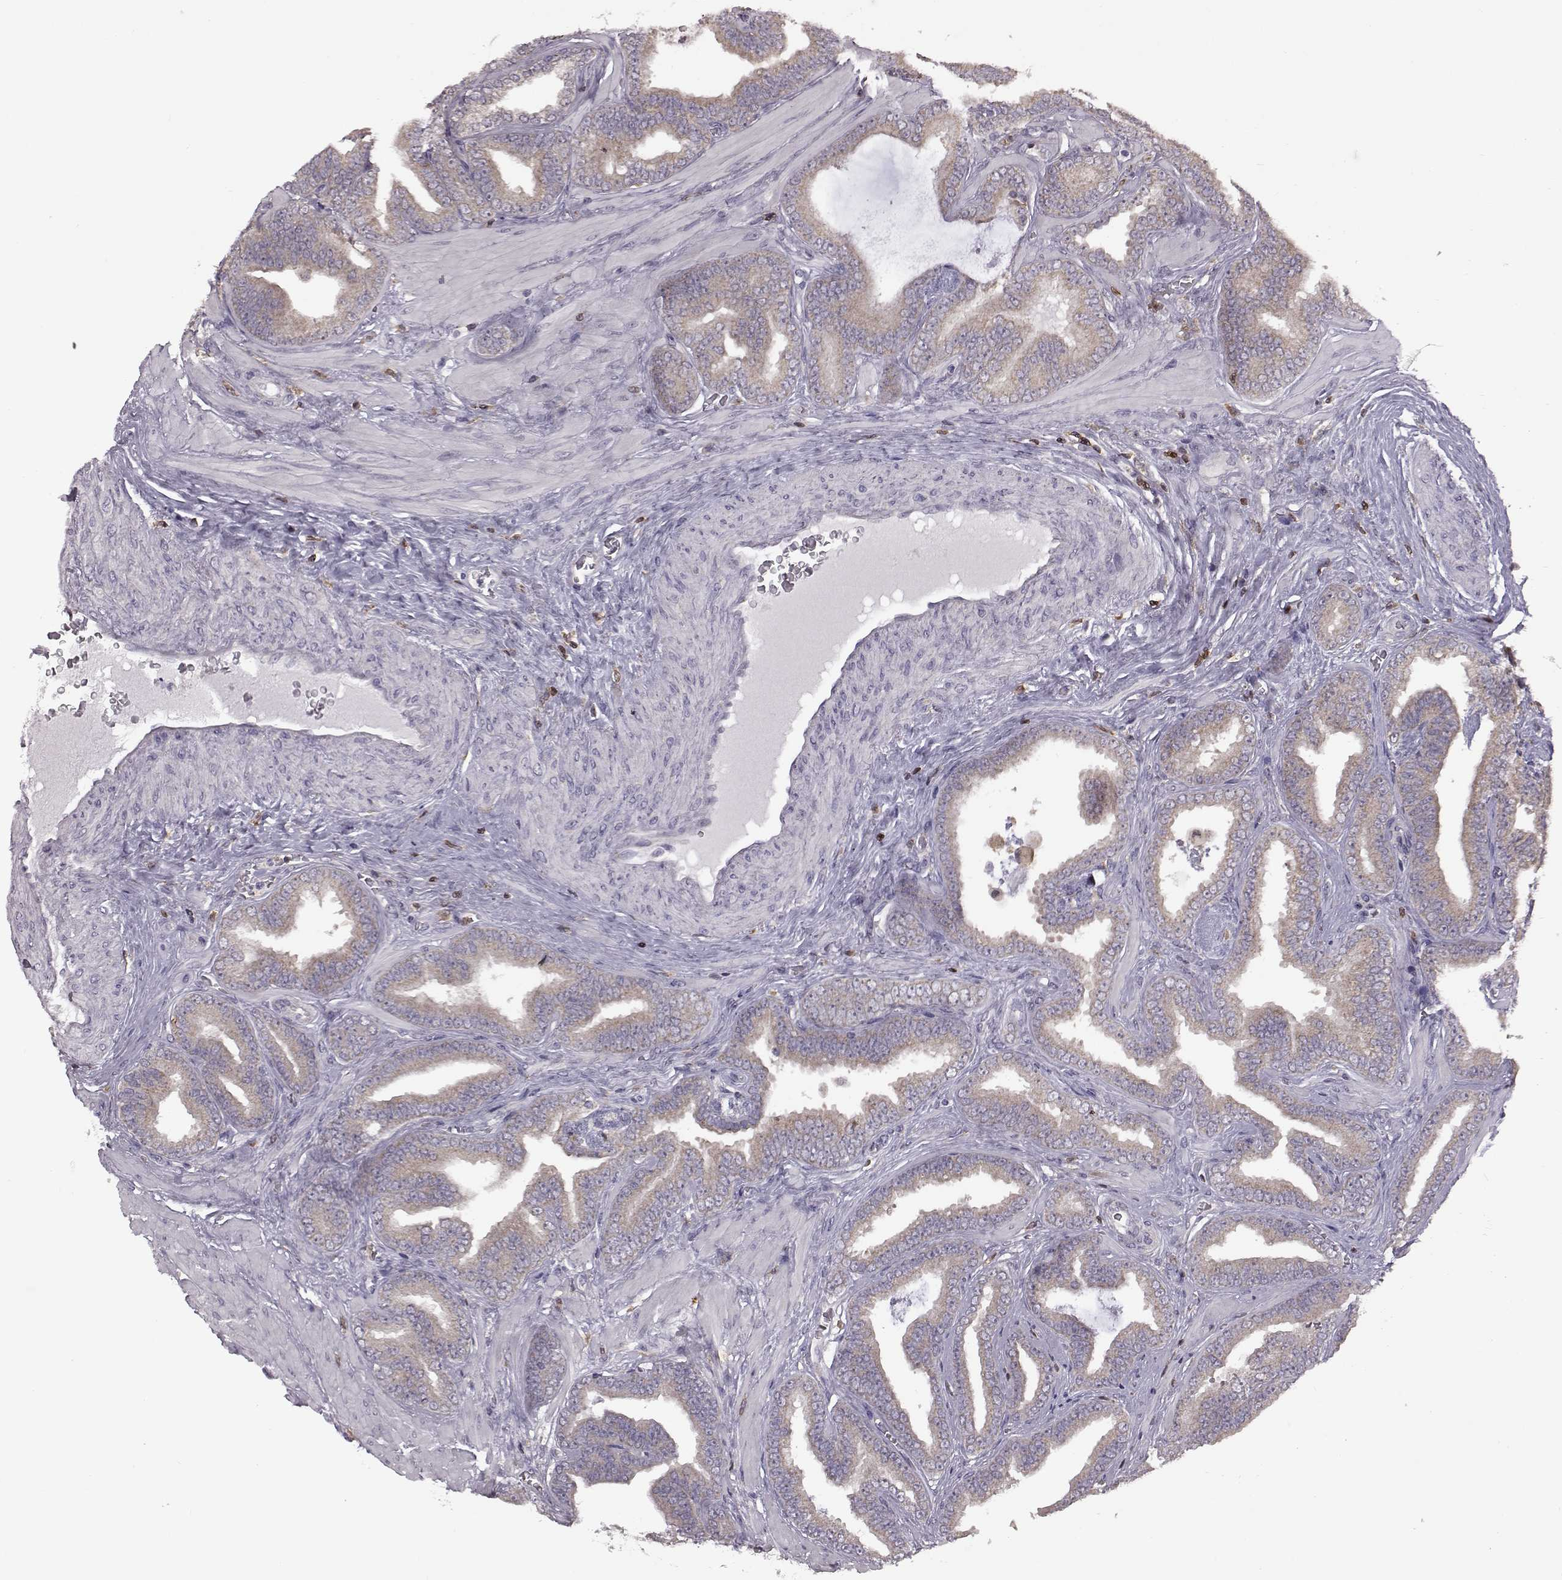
{"staining": {"intensity": "weak", "quantity": ">75%", "location": "cytoplasmic/membranous"}, "tissue": "prostate cancer", "cell_type": "Tumor cells", "image_type": "cancer", "snomed": [{"axis": "morphology", "description": "Adenocarcinoma, Low grade"}, {"axis": "topography", "description": "Prostate"}], "caption": "Prostate low-grade adenocarcinoma tissue exhibits weak cytoplasmic/membranous expression in about >75% of tumor cells, visualized by immunohistochemistry.", "gene": "DOK2", "patient": {"sex": "male", "age": 63}}